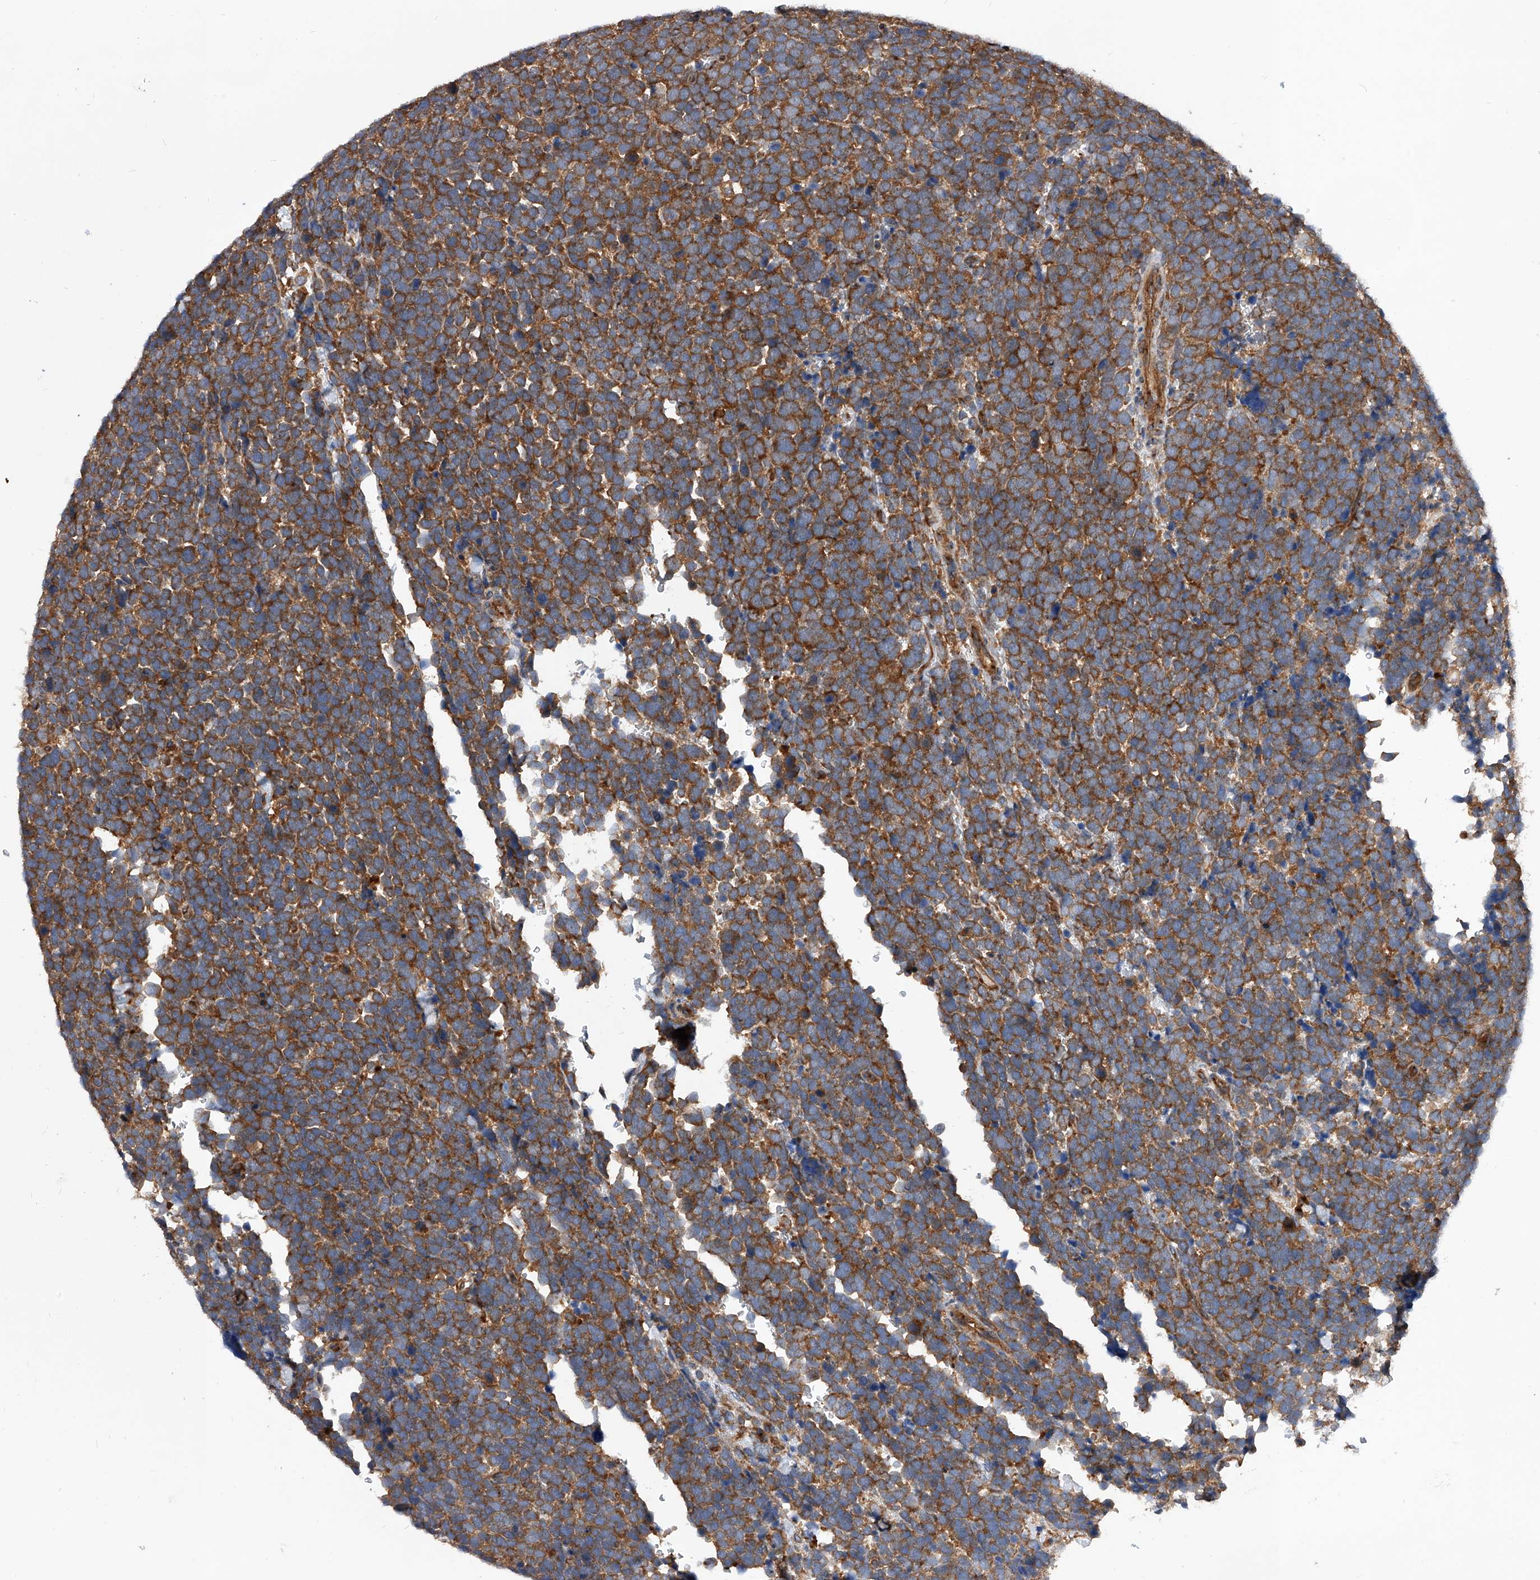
{"staining": {"intensity": "strong", "quantity": ">75%", "location": "cytoplasmic/membranous"}, "tissue": "urothelial cancer", "cell_type": "Tumor cells", "image_type": "cancer", "snomed": [{"axis": "morphology", "description": "Urothelial carcinoma, High grade"}, {"axis": "topography", "description": "Urinary bladder"}], "caption": "DAB (3,3'-diaminobenzidine) immunohistochemical staining of high-grade urothelial carcinoma demonstrates strong cytoplasmic/membranous protein expression in approximately >75% of tumor cells.", "gene": "CFAP410", "patient": {"sex": "female", "age": 82}}